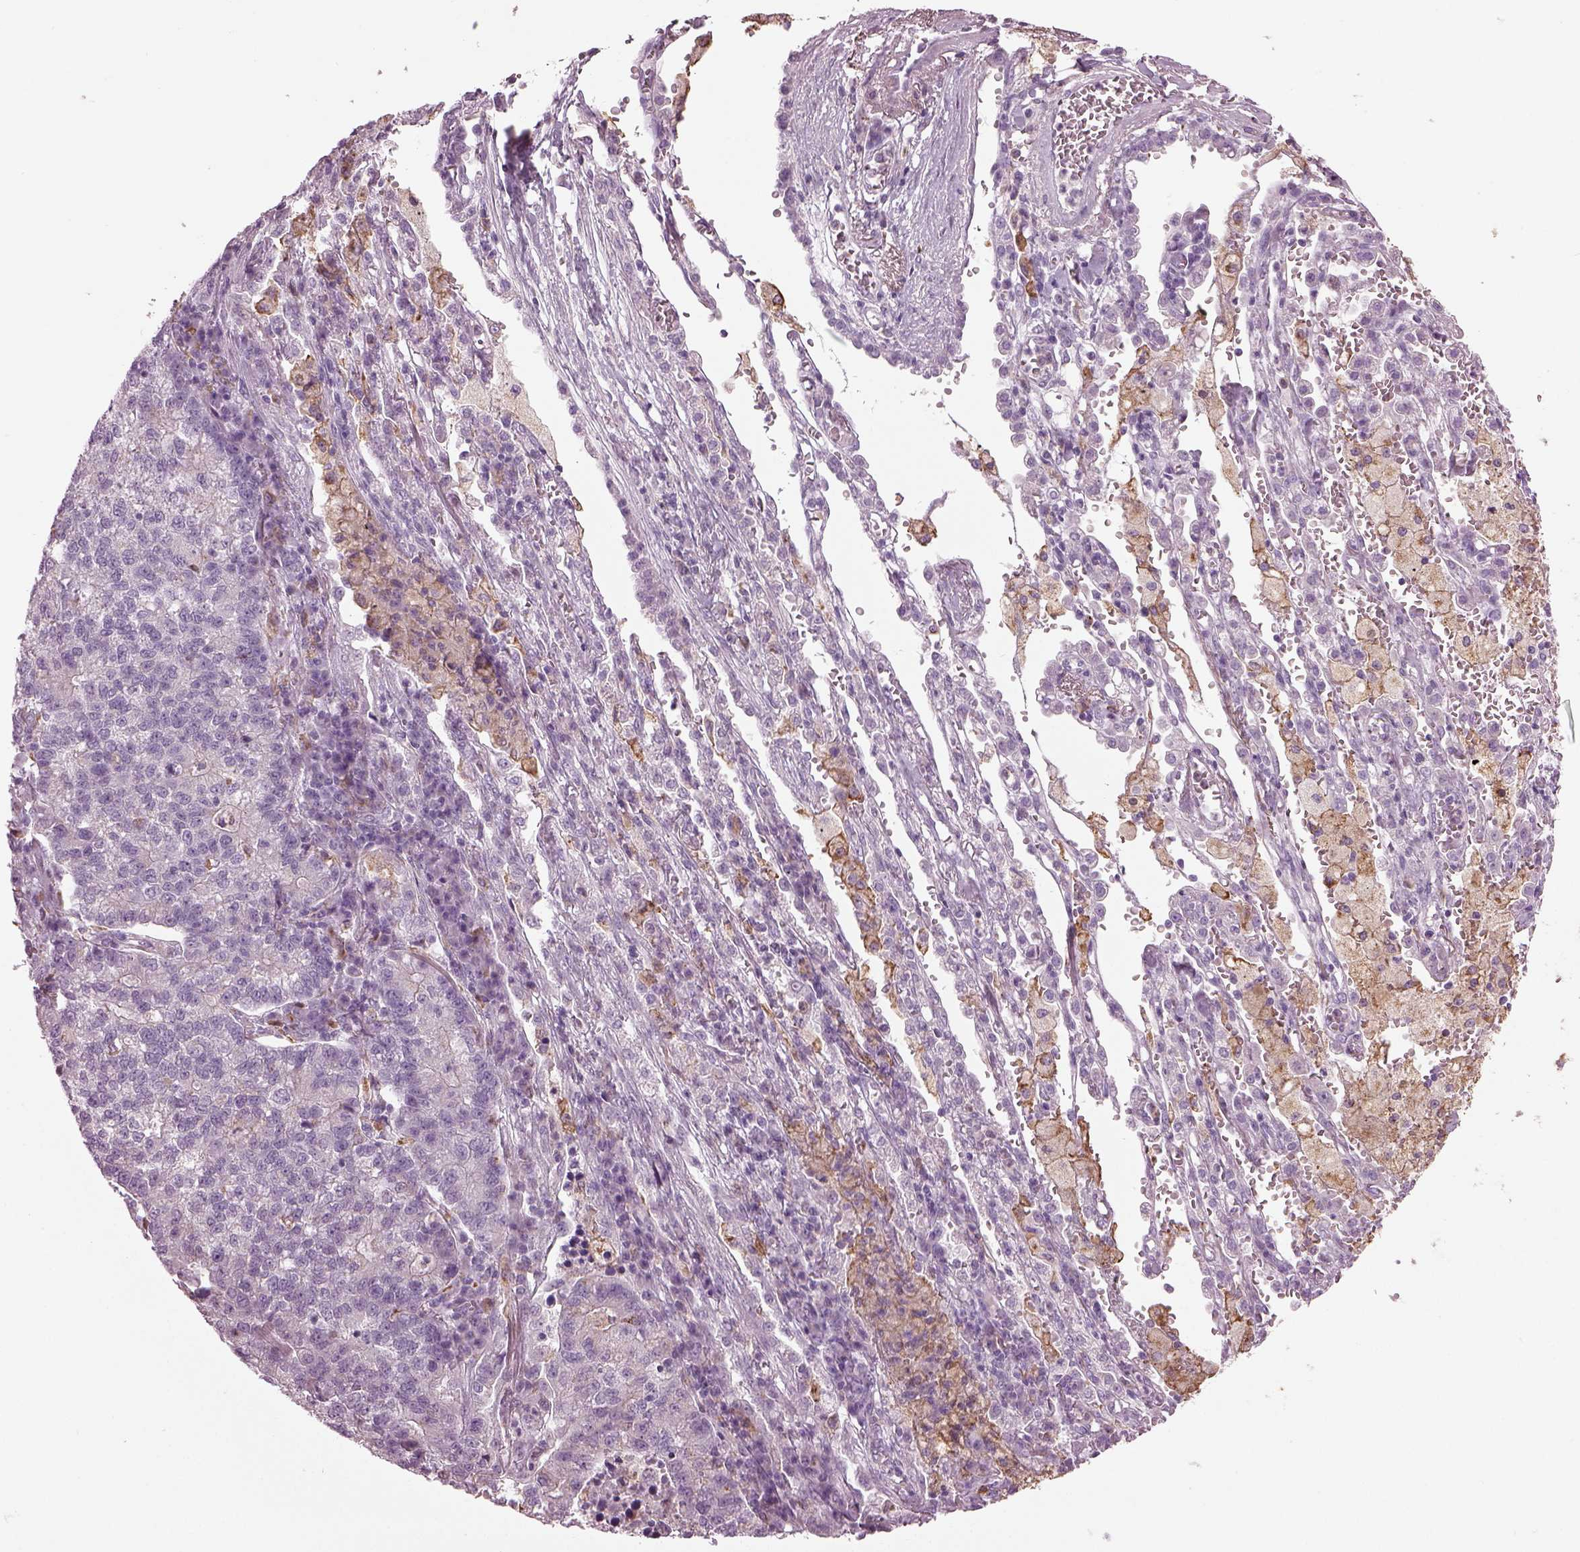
{"staining": {"intensity": "negative", "quantity": "none", "location": "none"}, "tissue": "lung cancer", "cell_type": "Tumor cells", "image_type": "cancer", "snomed": [{"axis": "morphology", "description": "Adenocarcinoma, NOS"}, {"axis": "topography", "description": "Lung"}], "caption": "Micrograph shows no significant protein expression in tumor cells of lung cancer.", "gene": "TMEM231", "patient": {"sex": "male", "age": 57}}